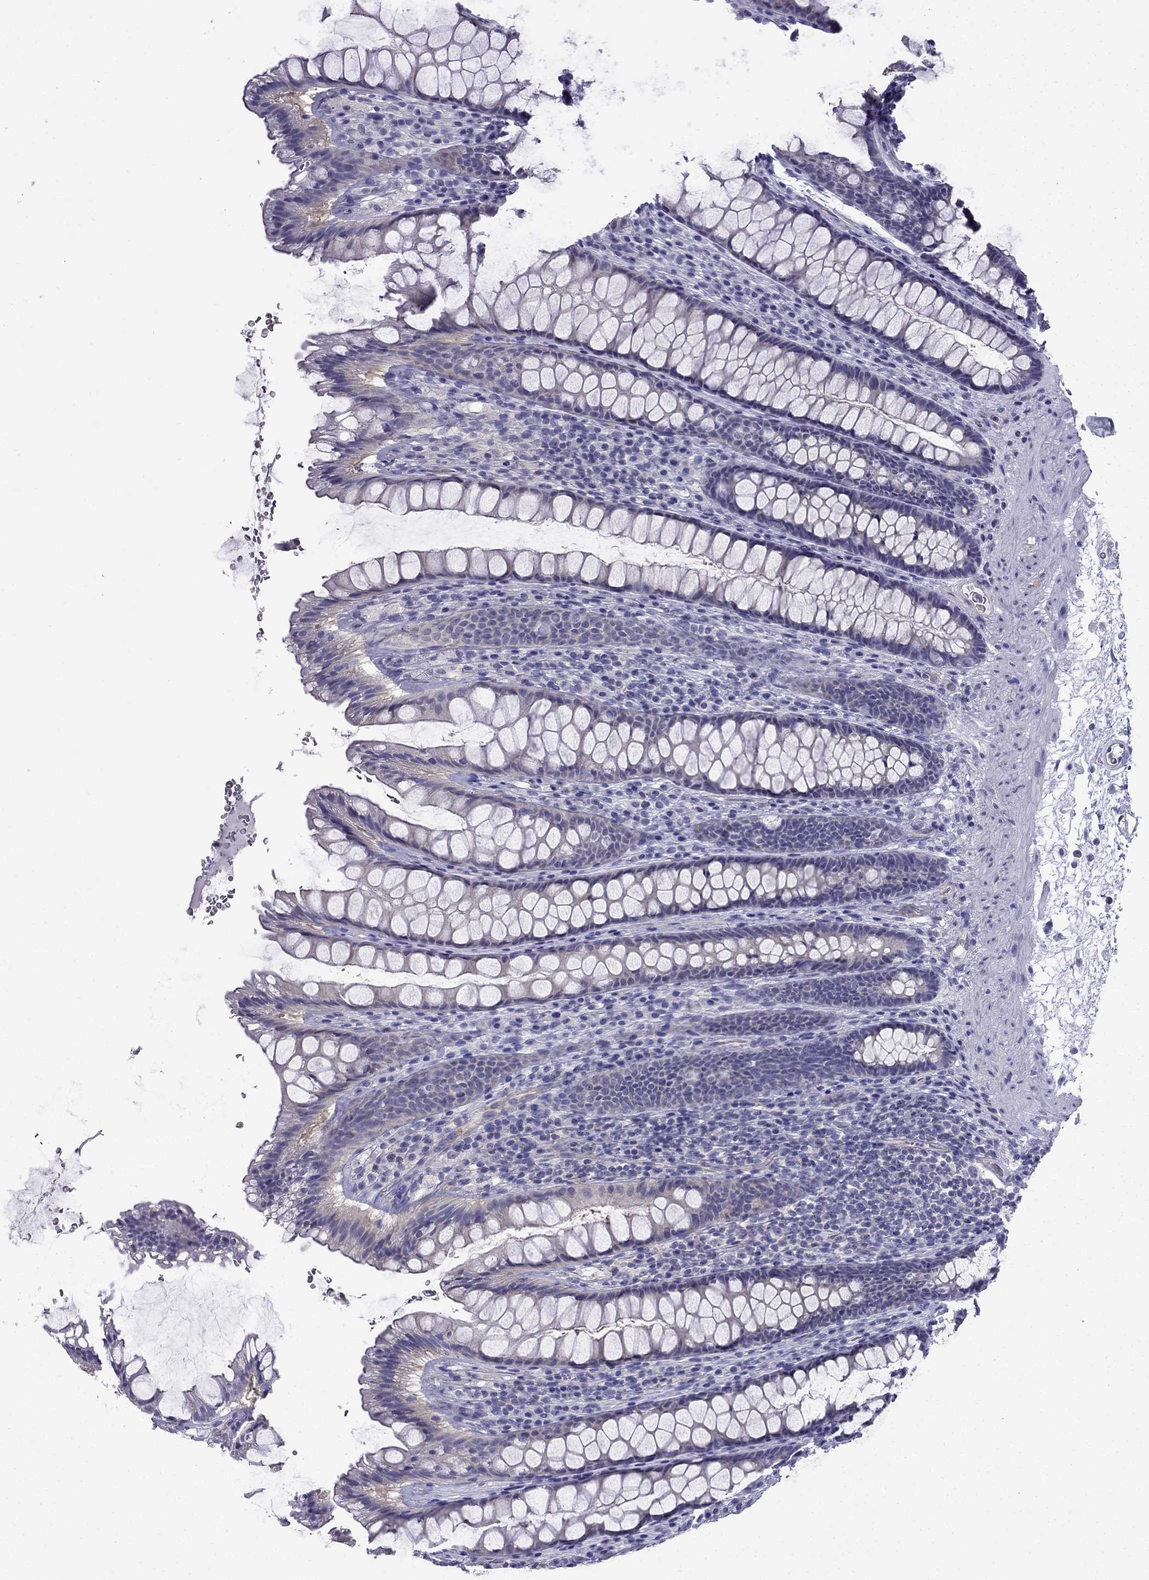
{"staining": {"intensity": "negative", "quantity": "none", "location": "none"}, "tissue": "rectum", "cell_type": "Glandular cells", "image_type": "normal", "snomed": [{"axis": "morphology", "description": "Normal tissue, NOS"}, {"axis": "topography", "description": "Rectum"}], "caption": "Immunohistochemical staining of unremarkable rectum demonstrates no significant positivity in glandular cells.", "gene": "GJA8", "patient": {"sex": "male", "age": 72}}